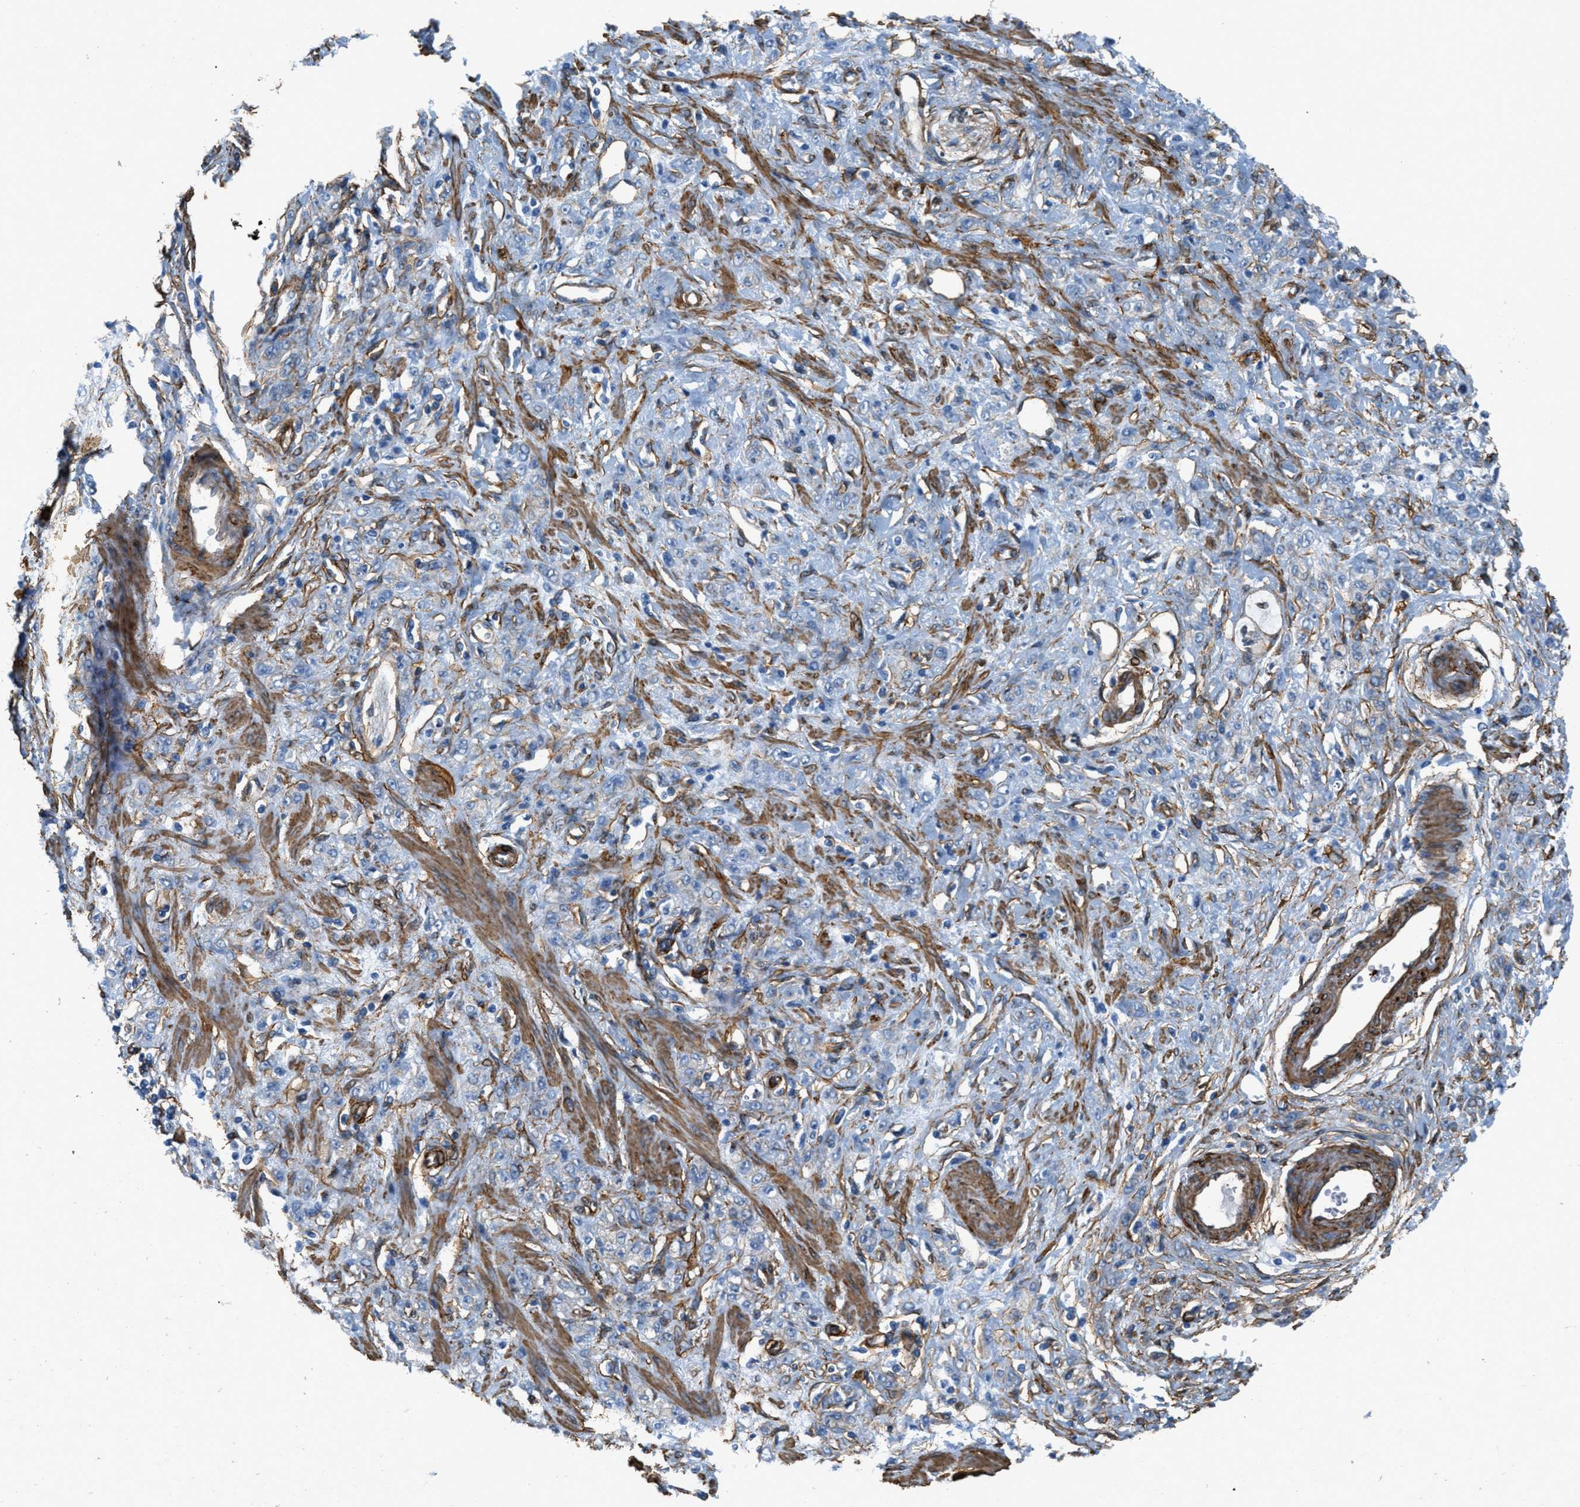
{"staining": {"intensity": "negative", "quantity": "none", "location": "none"}, "tissue": "stomach cancer", "cell_type": "Tumor cells", "image_type": "cancer", "snomed": [{"axis": "morphology", "description": "Normal tissue, NOS"}, {"axis": "morphology", "description": "Adenocarcinoma, NOS"}, {"axis": "topography", "description": "Stomach"}], "caption": "Tumor cells are negative for protein expression in human stomach cancer (adenocarcinoma).", "gene": "CALD1", "patient": {"sex": "male", "age": 82}}